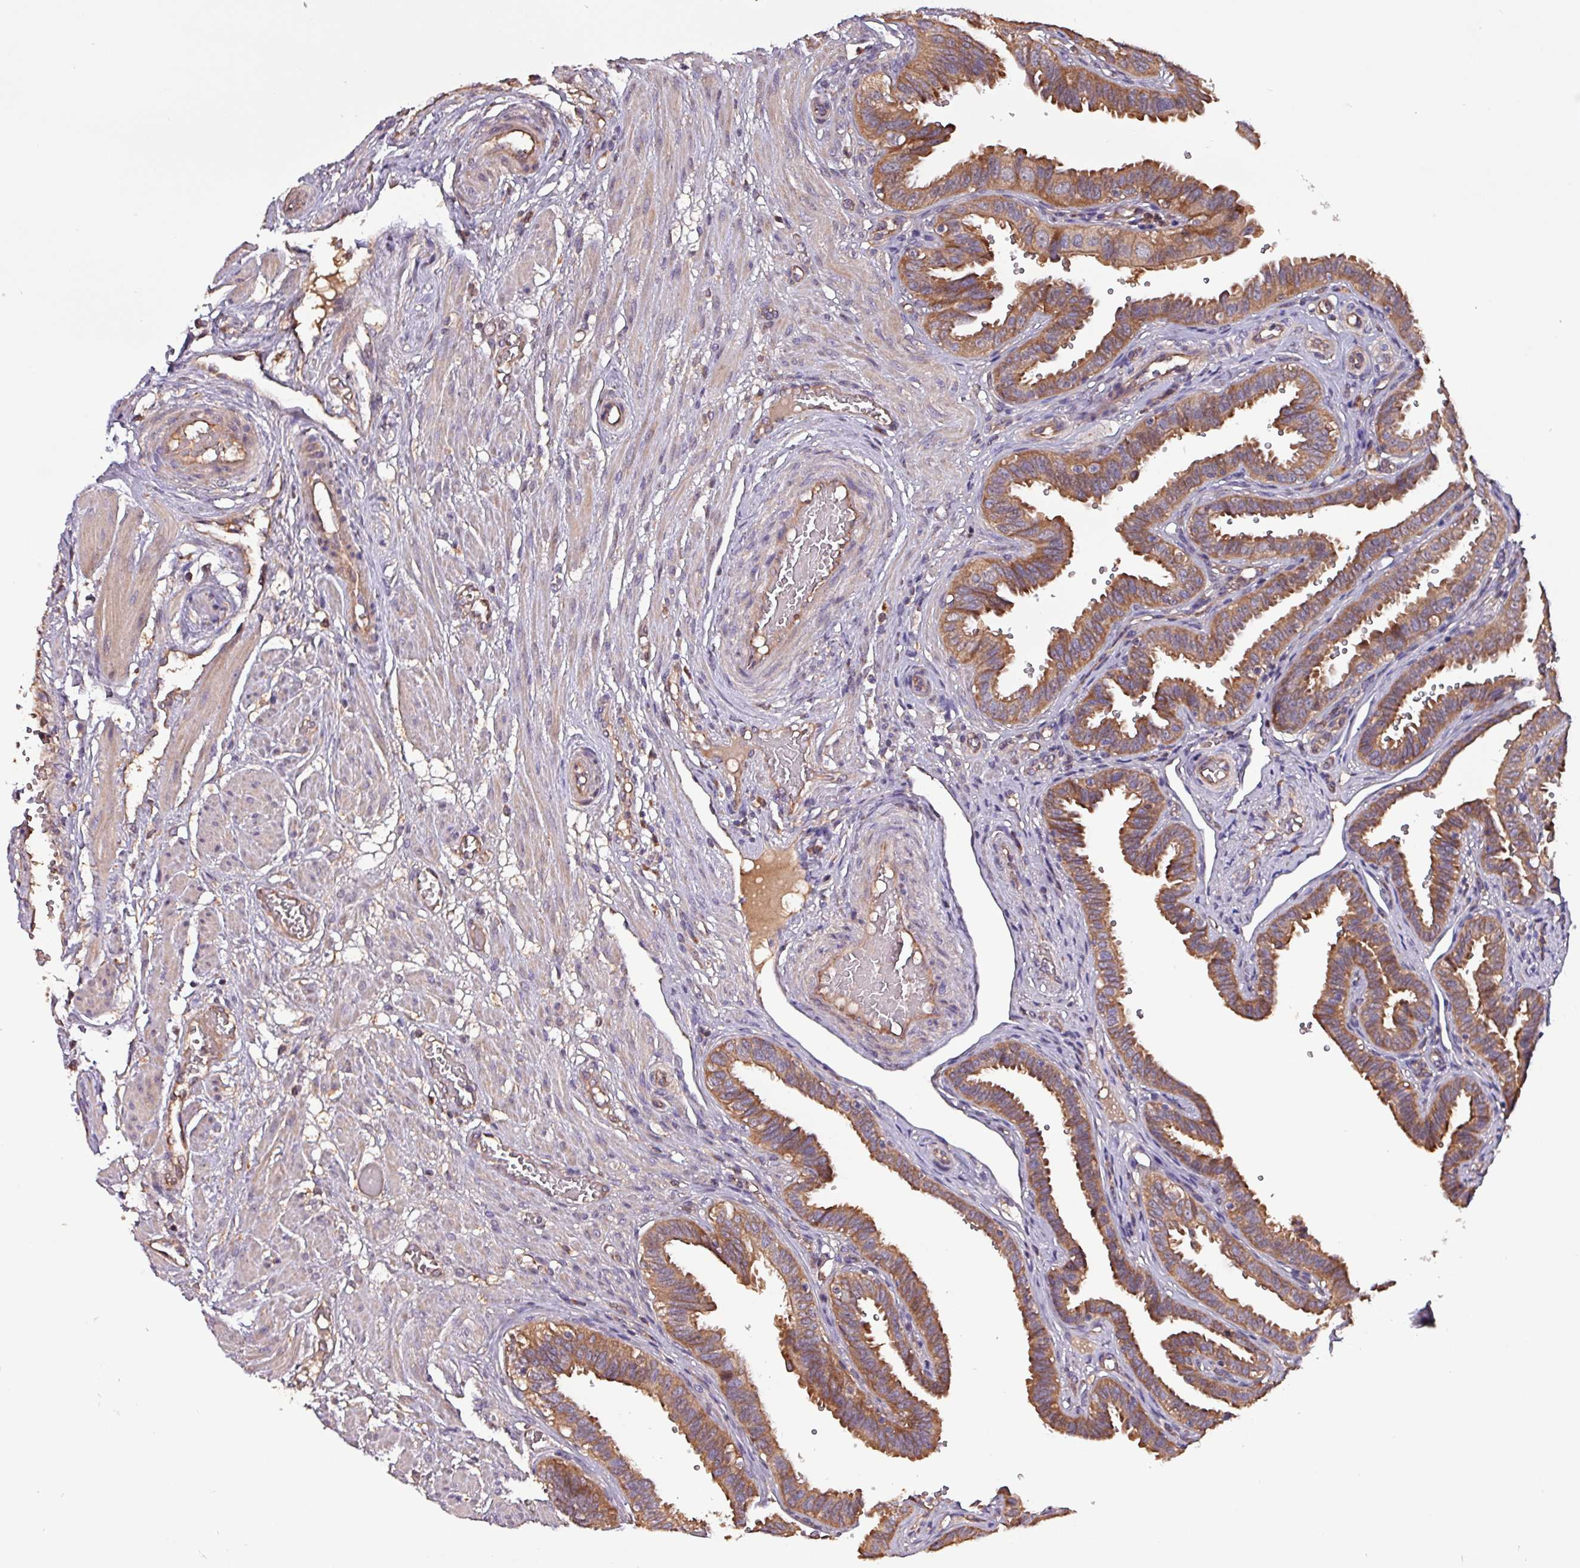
{"staining": {"intensity": "moderate", "quantity": ">75%", "location": "cytoplasmic/membranous"}, "tissue": "fallopian tube", "cell_type": "Glandular cells", "image_type": "normal", "snomed": [{"axis": "morphology", "description": "Normal tissue, NOS"}, {"axis": "topography", "description": "Fallopian tube"}], "caption": "This image displays immunohistochemistry staining of benign human fallopian tube, with medium moderate cytoplasmic/membranous expression in about >75% of glandular cells.", "gene": "PAFAH1B2", "patient": {"sex": "female", "age": 37}}